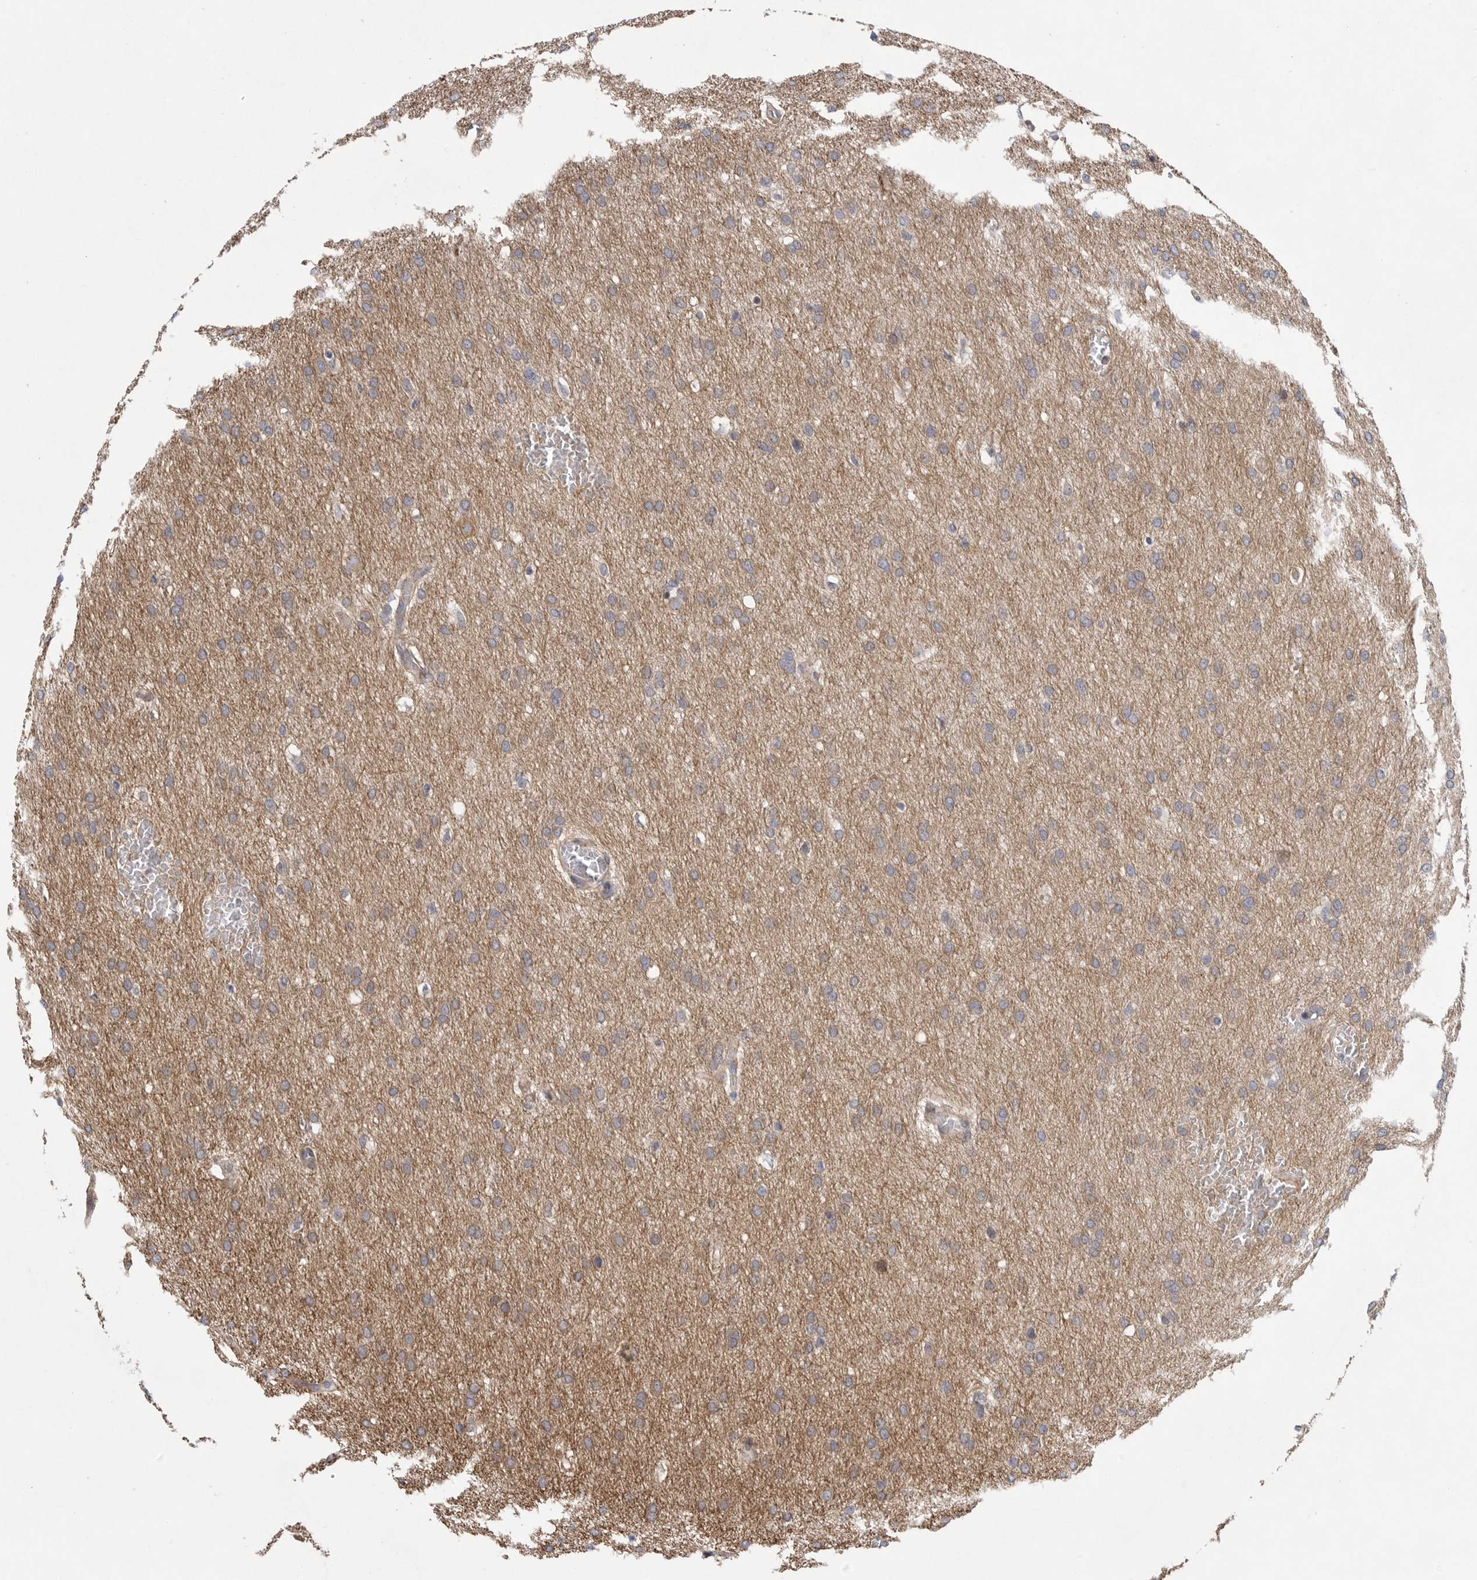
{"staining": {"intensity": "negative", "quantity": "none", "location": "none"}, "tissue": "glioma", "cell_type": "Tumor cells", "image_type": "cancer", "snomed": [{"axis": "morphology", "description": "Glioma, malignant, Low grade"}, {"axis": "topography", "description": "Brain"}], "caption": "Immunohistochemical staining of human glioma reveals no significant staining in tumor cells.", "gene": "FBXO43", "patient": {"sex": "female", "age": 37}}